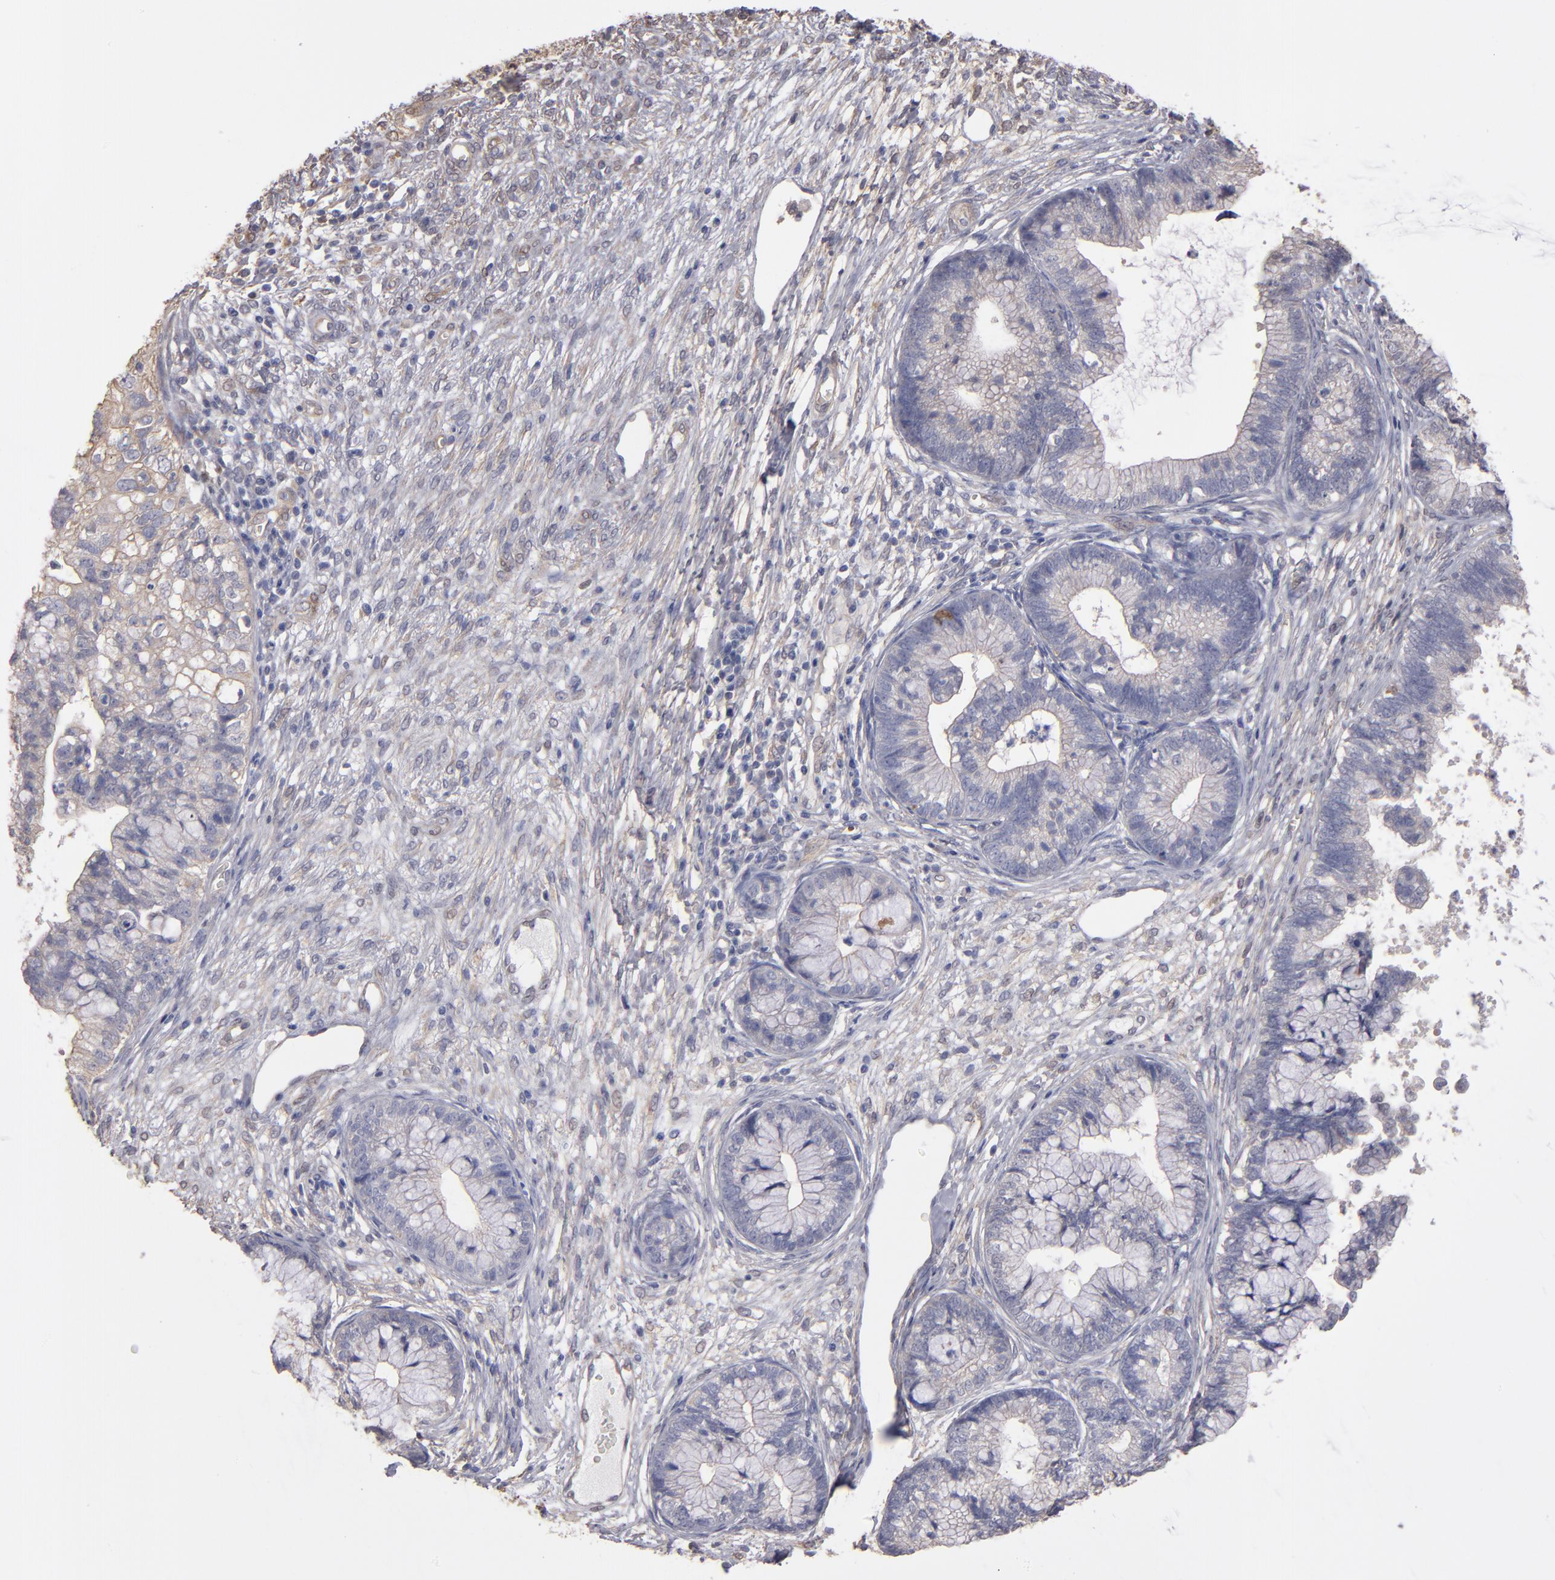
{"staining": {"intensity": "weak", "quantity": ">75%", "location": "cytoplasmic/membranous"}, "tissue": "cervical cancer", "cell_type": "Tumor cells", "image_type": "cancer", "snomed": [{"axis": "morphology", "description": "Adenocarcinoma, NOS"}, {"axis": "topography", "description": "Cervix"}], "caption": "Weak cytoplasmic/membranous protein staining is appreciated in about >75% of tumor cells in cervical adenocarcinoma. The staining was performed using DAB to visualize the protein expression in brown, while the nuclei were stained in blue with hematoxylin (Magnification: 20x).", "gene": "NDRG2", "patient": {"sex": "female", "age": 44}}